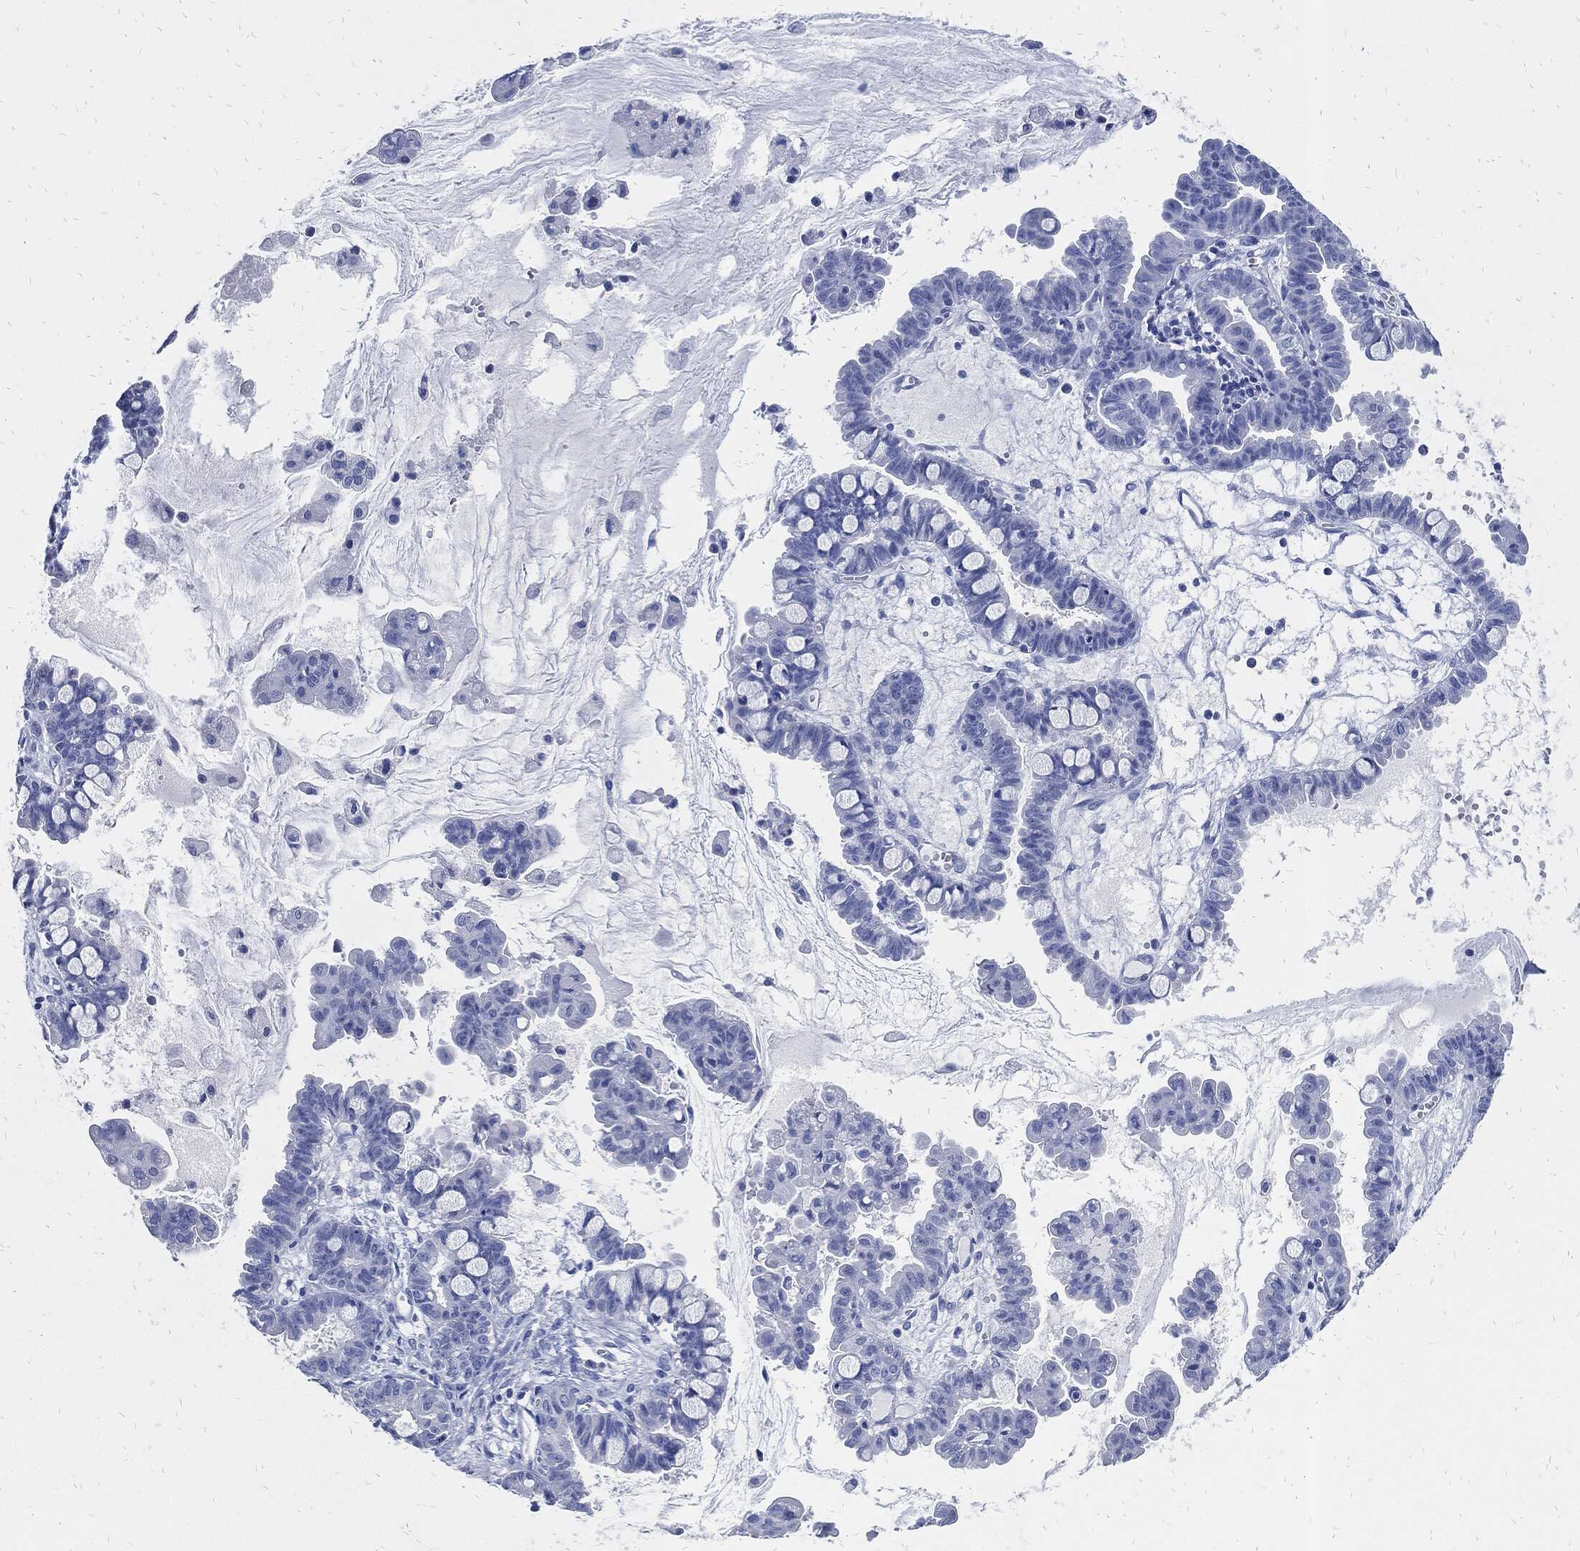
{"staining": {"intensity": "negative", "quantity": "none", "location": "none"}, "tissue": "ovarian cancer", "cell_type": "Tumor cells", "image_type": "cancer", "snomed": [{"axis": "morphology", "description": "Cystadenocarcinoma, mucinous, NOS"}, {"axis": "topography", "description": "Ovary"}], "caption": "Immunohistochemistry micrograph of neoplastic tissue: ovarian mucinous cystadenocarcinoma stained with DAB (3,3'-diaminobenzidine) shows no significant protein positivity in tumor cells. Brightfield microscopy of immunohistochemistry stained with DAB (3,3'-diaminobenzidine) (brown) and hematoxylin (blue), captured at high magnification.", "gene": "FABP4", "patient": {"sex": "female", "age": 63}}